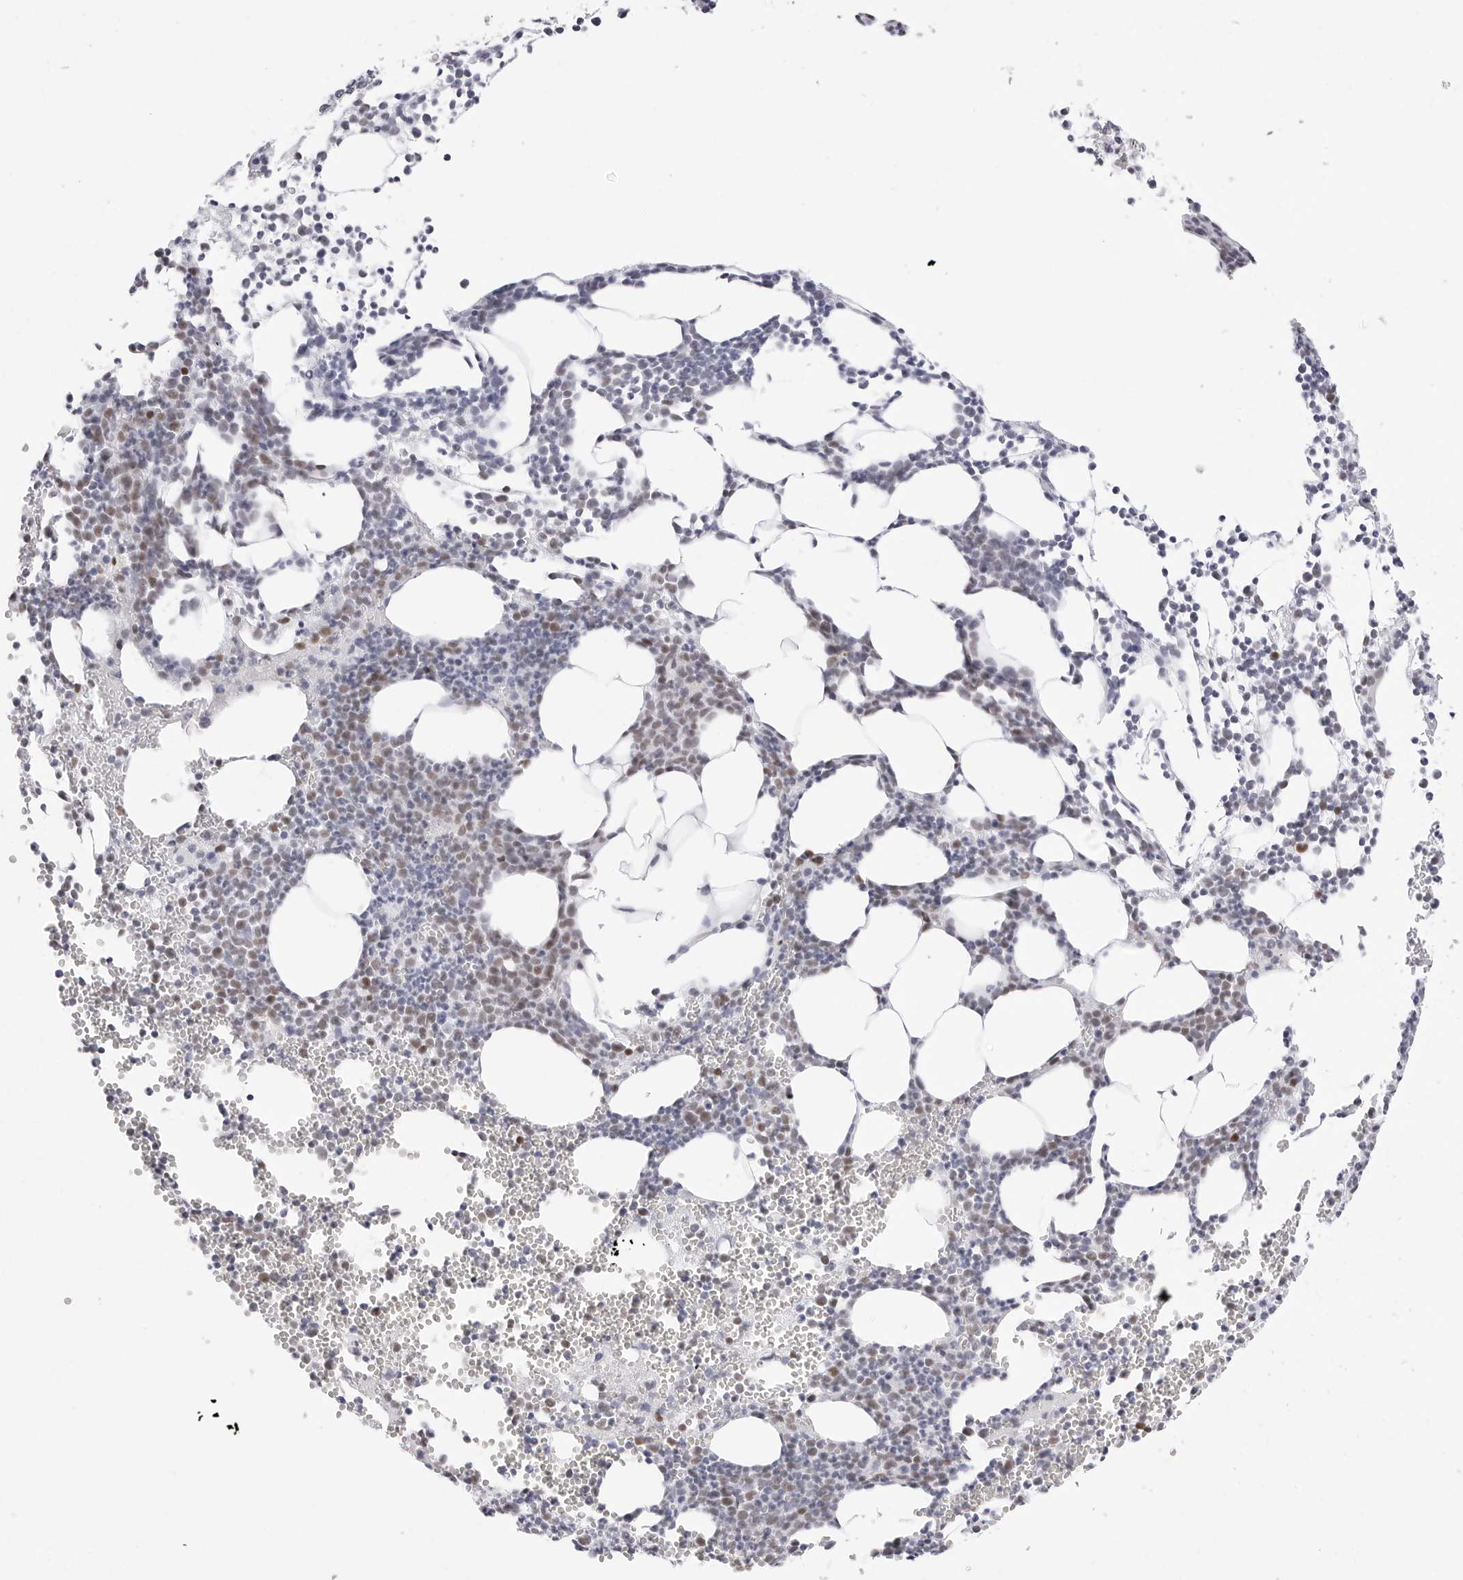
{"staining": {"intensity": "moderate", "quantity": "<25%", "location": "nuclear"}, "tissue": "bone marrow", "cell_type": "Hematopoietic cells", "image_type": "normal", "snomed": [{"axis": "morphology", "description": "Normal tissue, NOS"}, {"axis": "topography", "description": "Bone marrow"}], "caption": "Immunohistochemical staining of normal bone marrow shows low levels of moderate nuclear expression in approximately <25% of hematopoietic cells. The protein of interest is stained brown, and the nuclei are stained in blue (DAB IHC with brightfield microscopy, high magnification).", "gene": "NASP", "patient": {"sex": "female", "age": 67}}